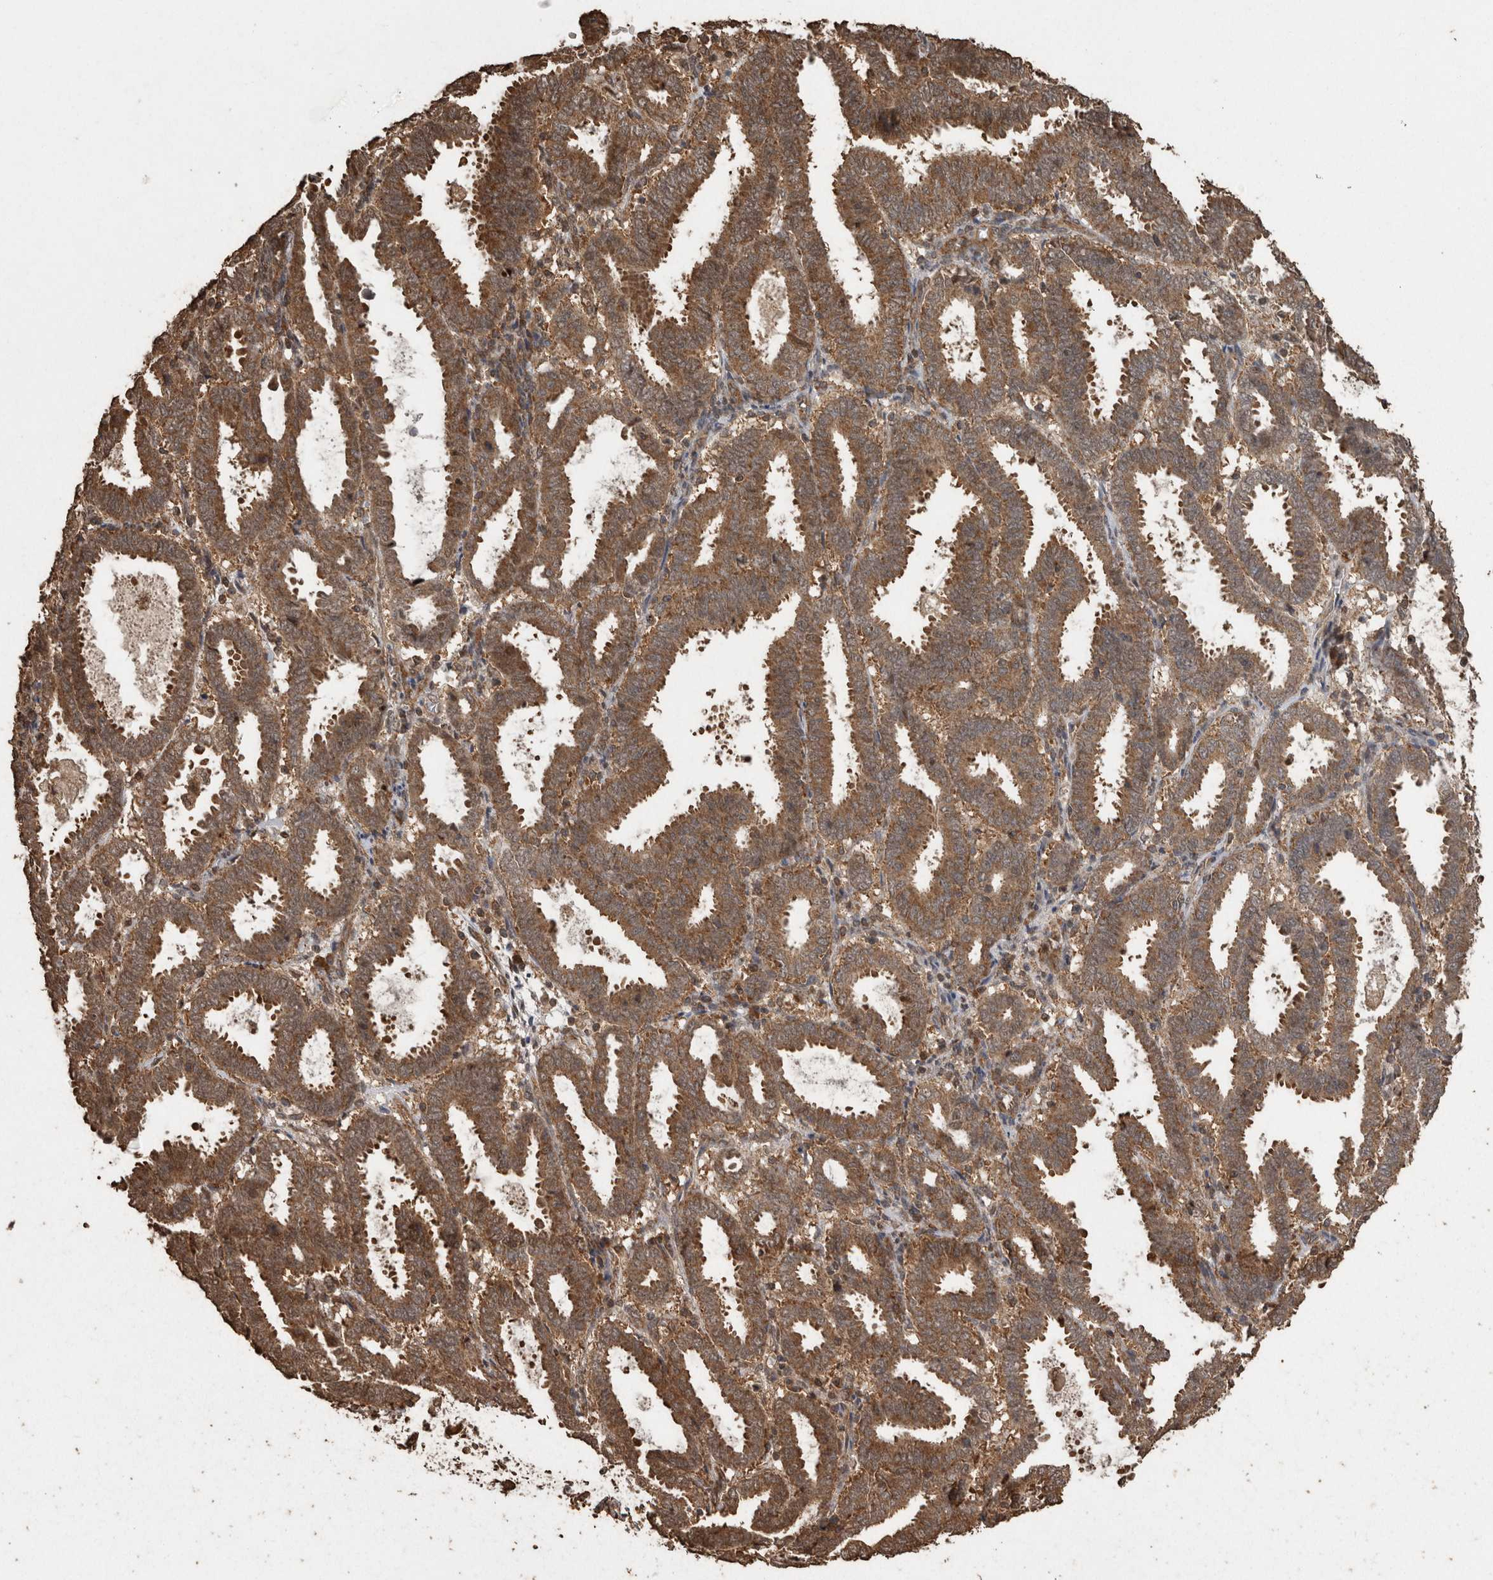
{"staining": {"intensity": "strong", "quantity": ">75%", "location": "cytoplasmic/membranous"}, "tissue": "endometrial cancer", "cell_type": "Tumor cells", "image_type": "cancer", "snomed": [{"axis": "morphology", "description": "Adenocarcinoma, NOS"}, {"axis": "topography", "description": "Uterus"}], "caption": "Human endometrial cancer stained for a protein (brown) shows strong cytoplasmic/membranous positive positivity in approximately >75% of tumor cells.", "gene": "PINK1", "patient": {"sex": "female", "age": 83}}